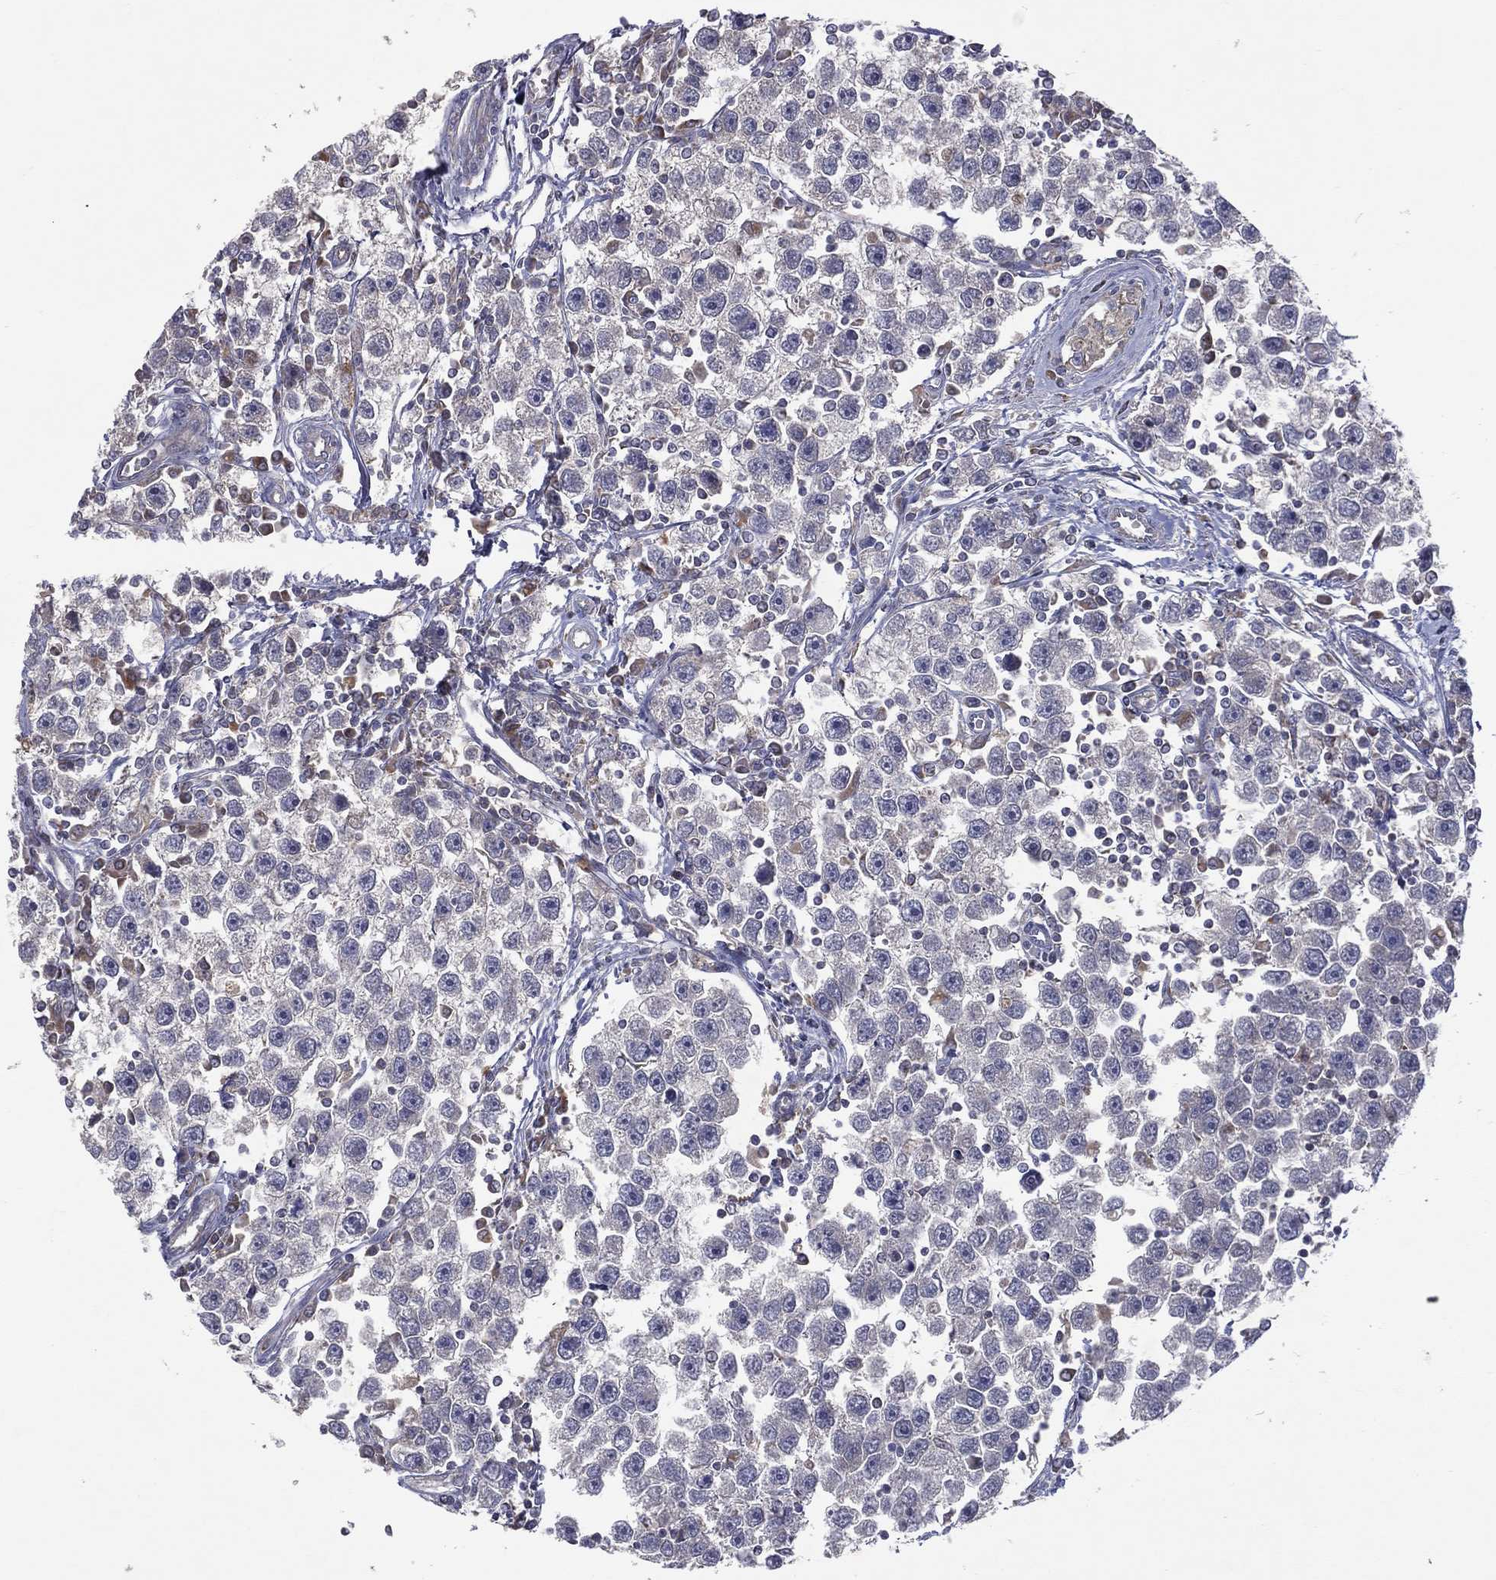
{"staining": {"intensity": "negative", "quantity": "none", "location": "none"}, "tissue": "testis cancer", "cell_type": "Tumor cells", "image_type": "cancer", "snomed": [{"axis": "morphology", "description": "Seminoma, NOS"}, {"axis": "topography", "description": "Testis"}], "caption": "Immunohistochemistry image of neoplastic tissue: human testis seminoma stained with DAB (3,3'-diaminobenzidine) demonstrates no significant protein expression in tumor cells. (DAB immunohistochemistry (IHC) with hematoxylin counter stain).", "gene": "STARD3", "patient": {"sex": "male", "age": 30}}